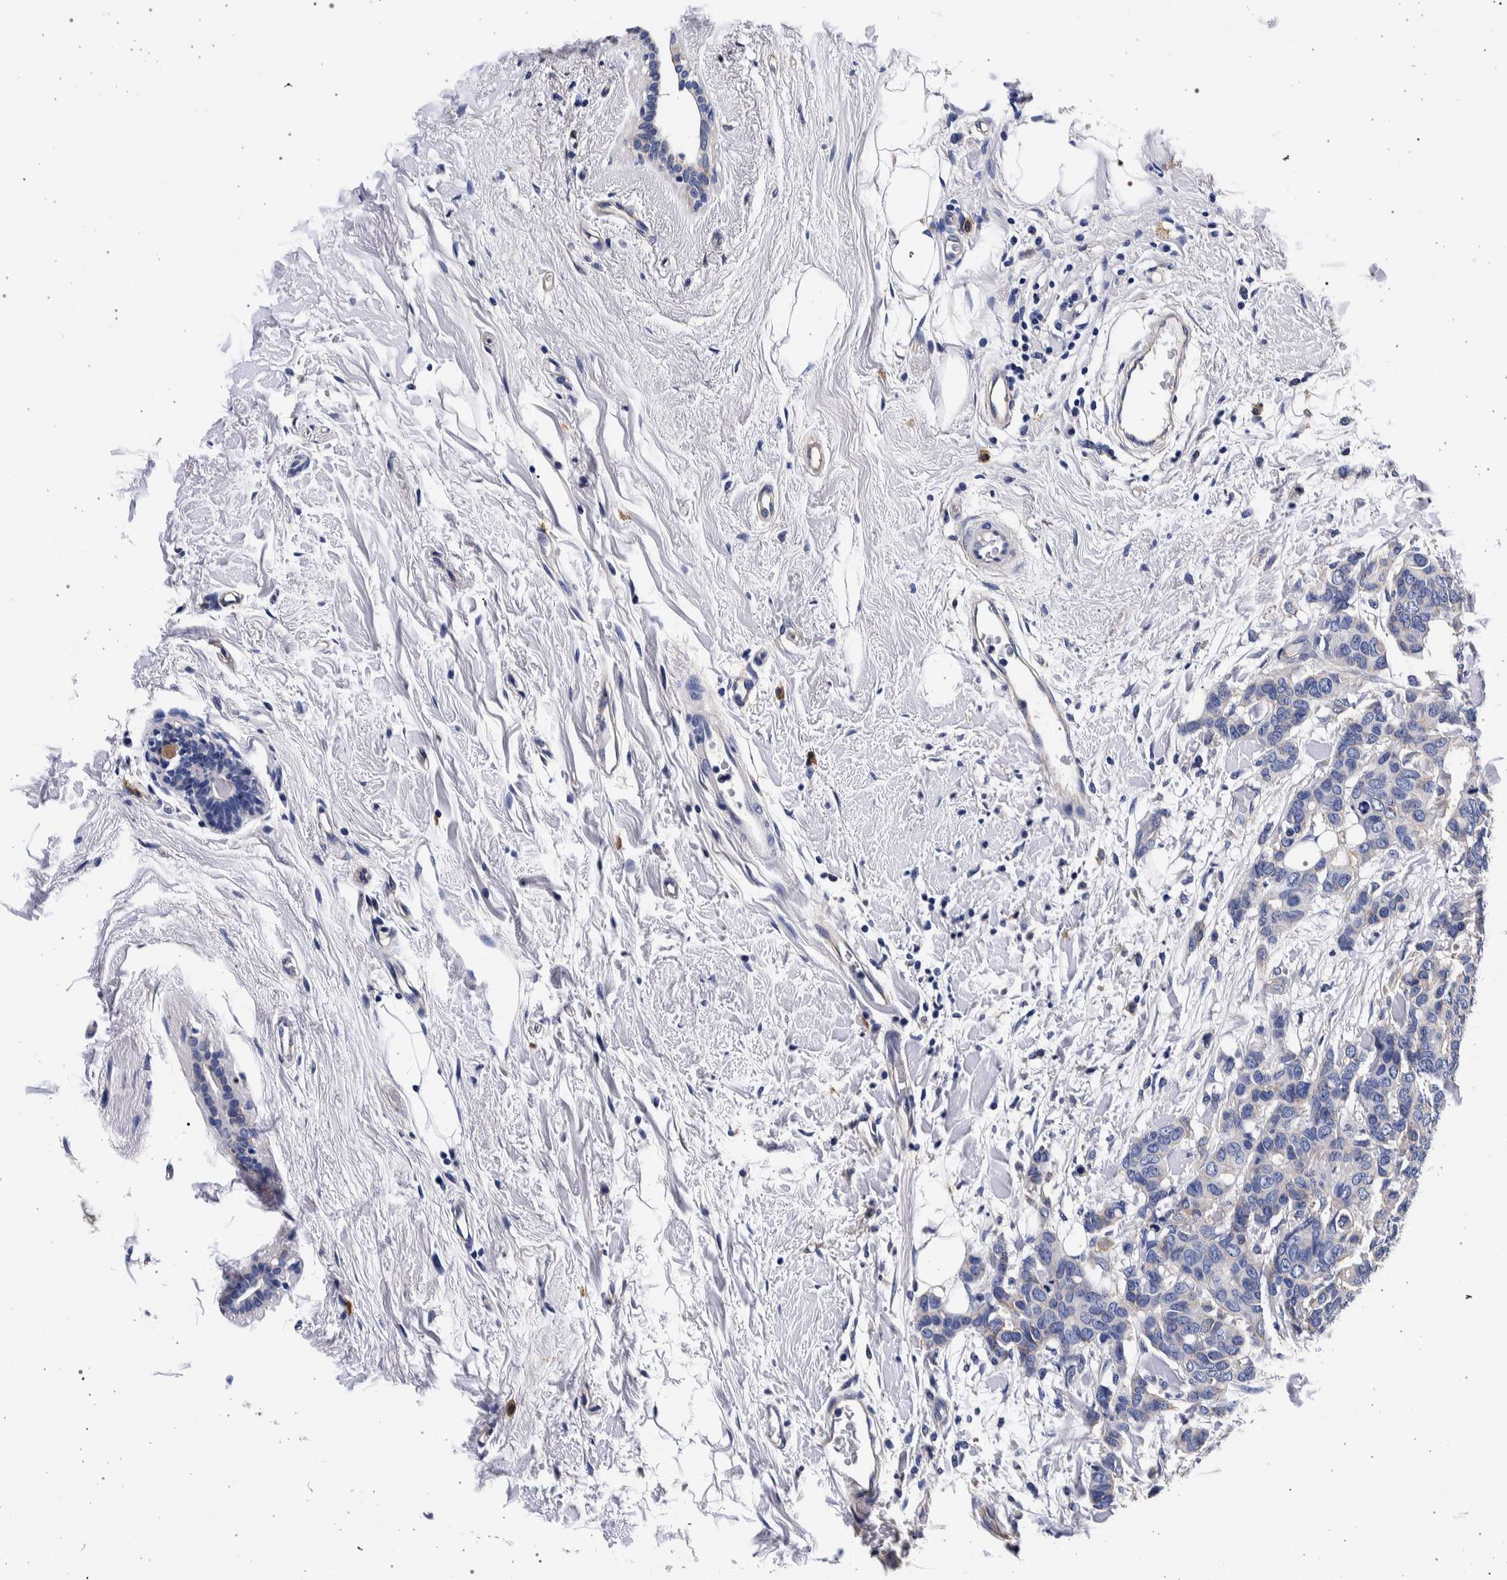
{"staining": {"intensity": "negative", "quantity": "none", "location": "none"}, "tissue": "breast cancer", "cell_type": "Tumor cells", "image_type": "cancer", "snomed": [{"axis": "morphology", "description": "Duct carcinoma"}, {"axis": "topography", "description": "Breast"}], "caption": "Immunohistochemical staining of human infiltrating ductal carcinoma (breast) exhibits no significant positivity in tumor cells.", "gene": "NIBAN2", "patient": {"sex": "female", "age": 87}}